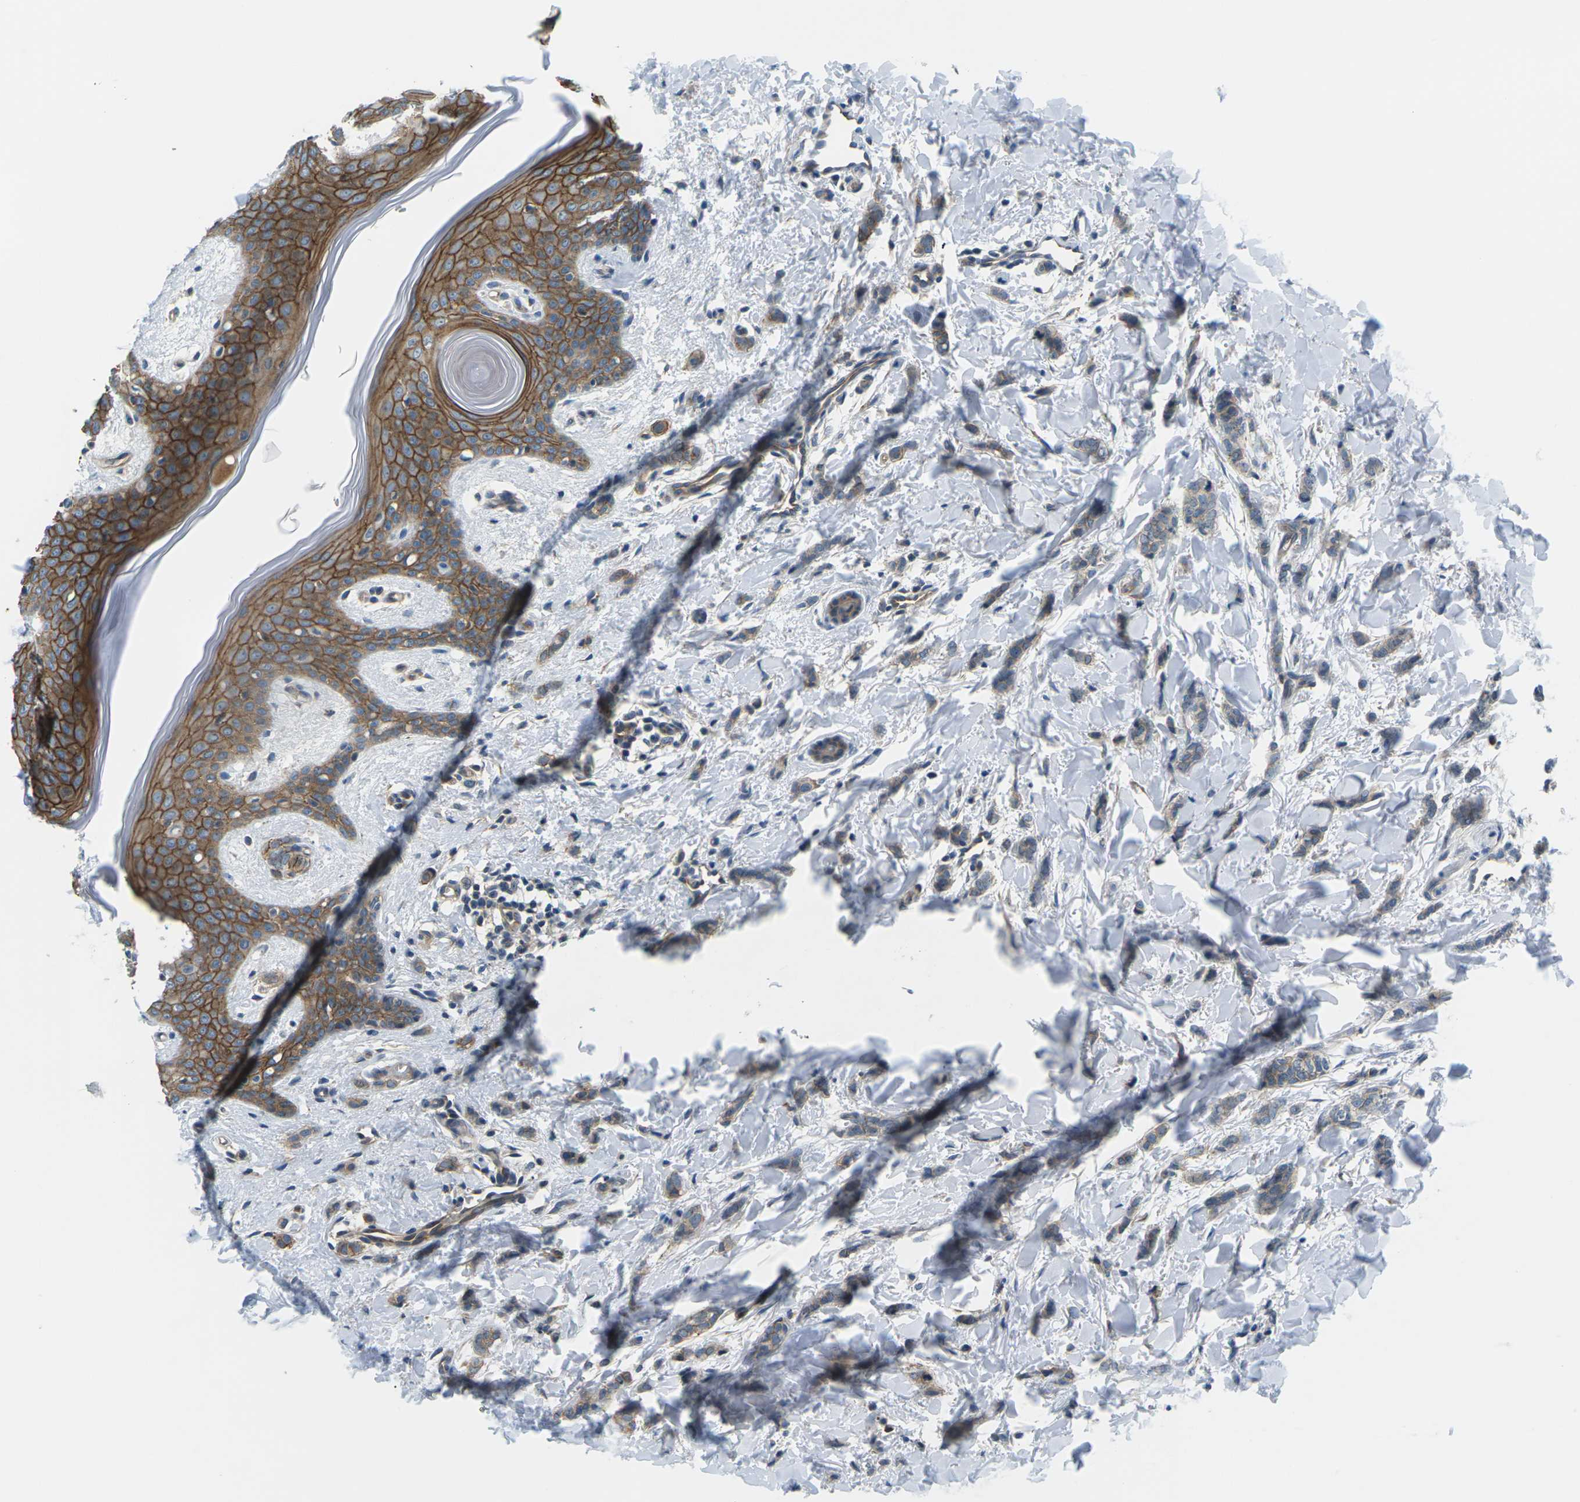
{"staining": {"intensity": "weak", "quantity": ">75%", "location": "cytoplasmic/membranous"}, "tissue": "breast cancer", "cell_type": "Tumor cells", "image_type": "cancer", "snomed": [{"axis": "morphology", "description": "Lobular carcinoma"}, {"axis": "topography", "description": "Skin"}, {"axis": "topography", "description": "Breast"}], "caption": "Human breast lobular carcinoma stained for a protein (brown) demonstrates weak cytoplasmic/membranous positive positivity in approximately >75% of tumor cells.", "gene": "SLC13A3", "patient": {"sex": "female", "age": 46}}